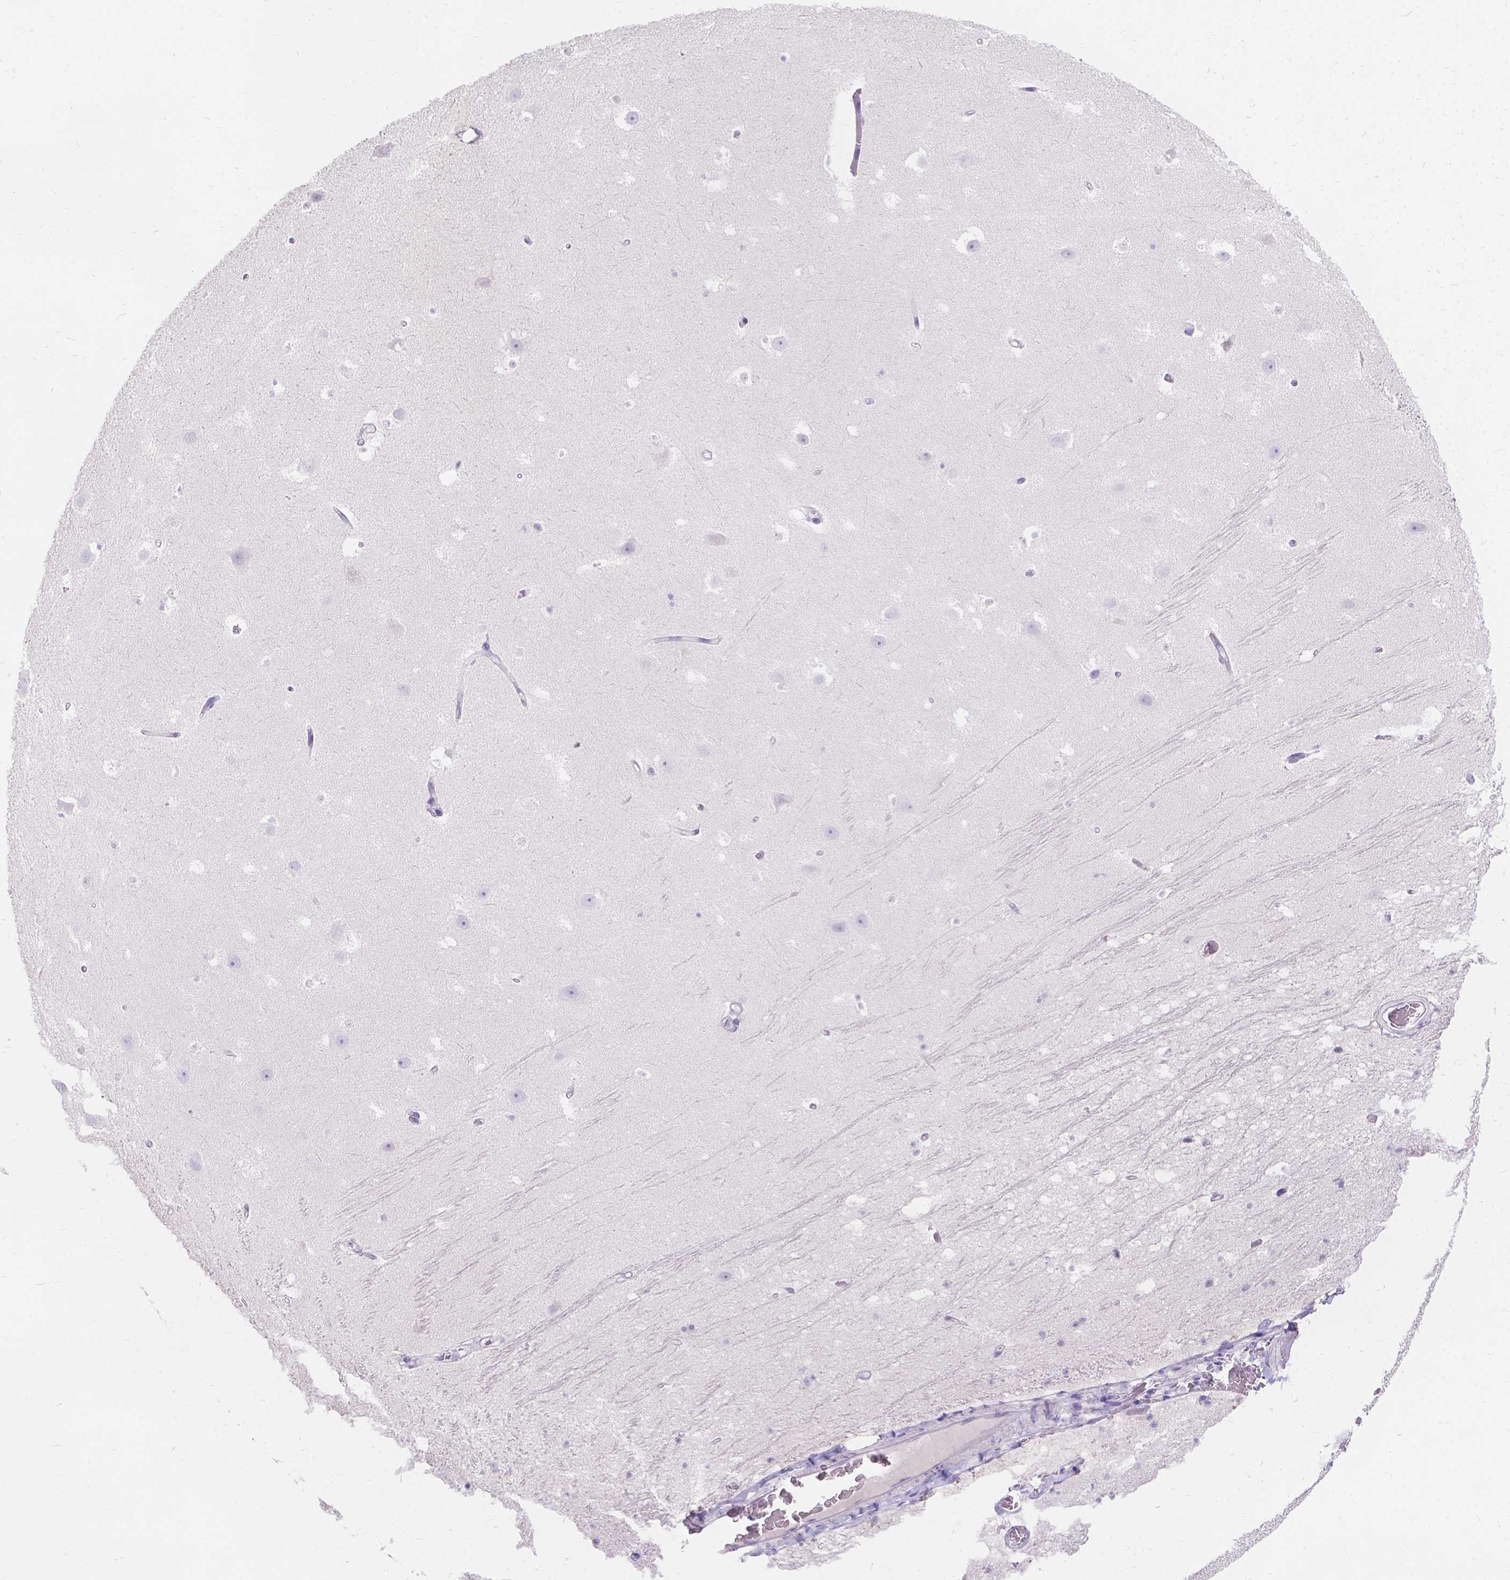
{"staining": {"intensity": "negative", "quantity": "none", "location": "none"}, "tissue": "hippocampus", "cell_type": "Glial cells", "image_type": "normal", "snomed": [{"axis": "morphology", "description": "Normal tissue, NOS"}, {"axis": "topography", "description": "Hippocampus"}], "caption": "This is an immunohistochemistry (IHC) image of normal hippocampus. There is no staining in glial cells.", "gene": "GNRHR", "patient": {"sex": "male", "age": 26}}